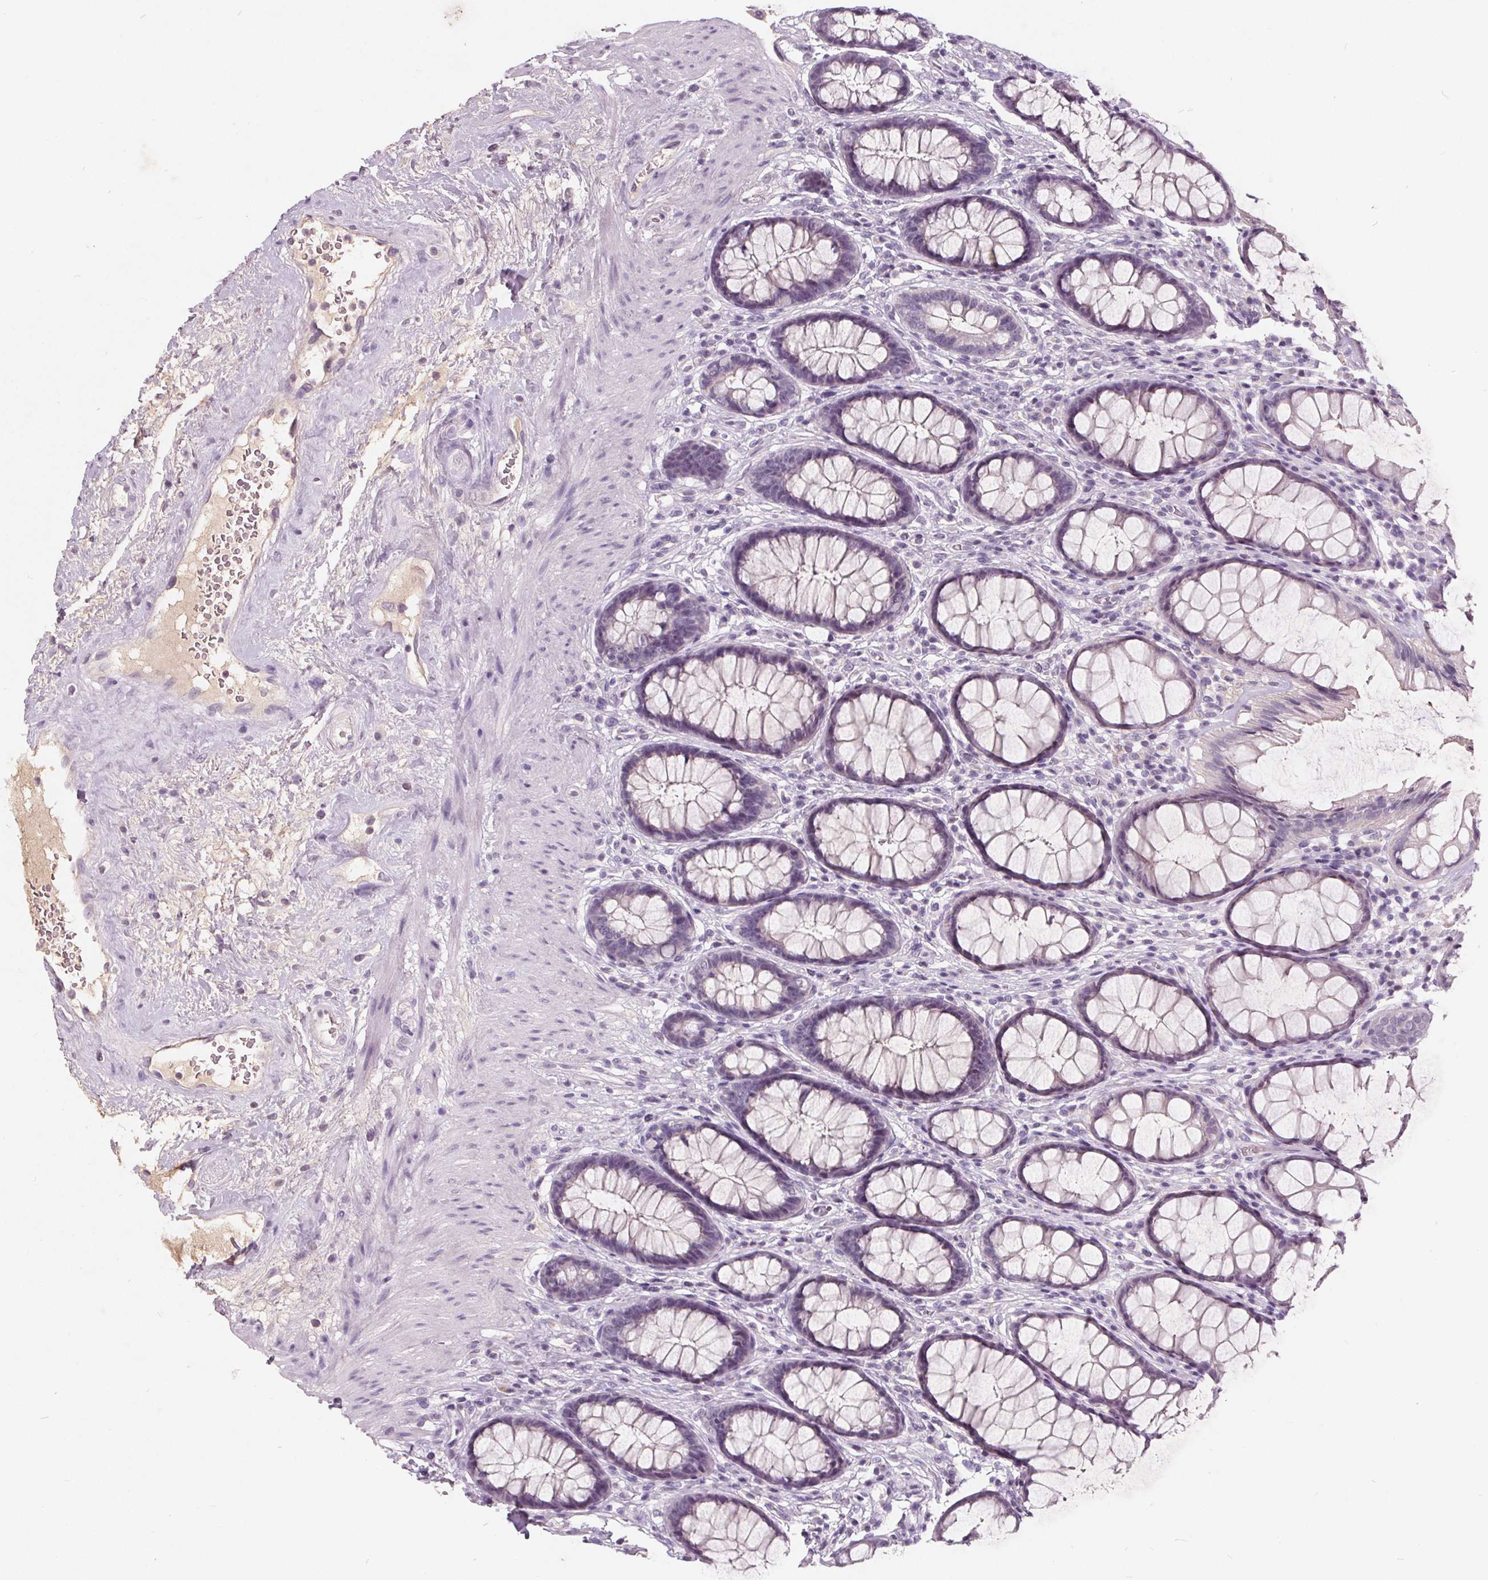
{"staining": {"intensity": "negative", "quantity": "none", "location": "none"}, "tissue": "rectum", "cell_type": "Glandular cells", "image_type": "normal", "snomed": [{"axis": "morphology", "description": "Normal tissue, NOS"}, {"axis": "topography", "description": "Rectum"}], "caption": "DAB immunohistochemical staining of normal rectum shows no significant expression in glandular cells.", "gene": "PLA2G2E", "patient": {"sex": "male", "age": 72}}